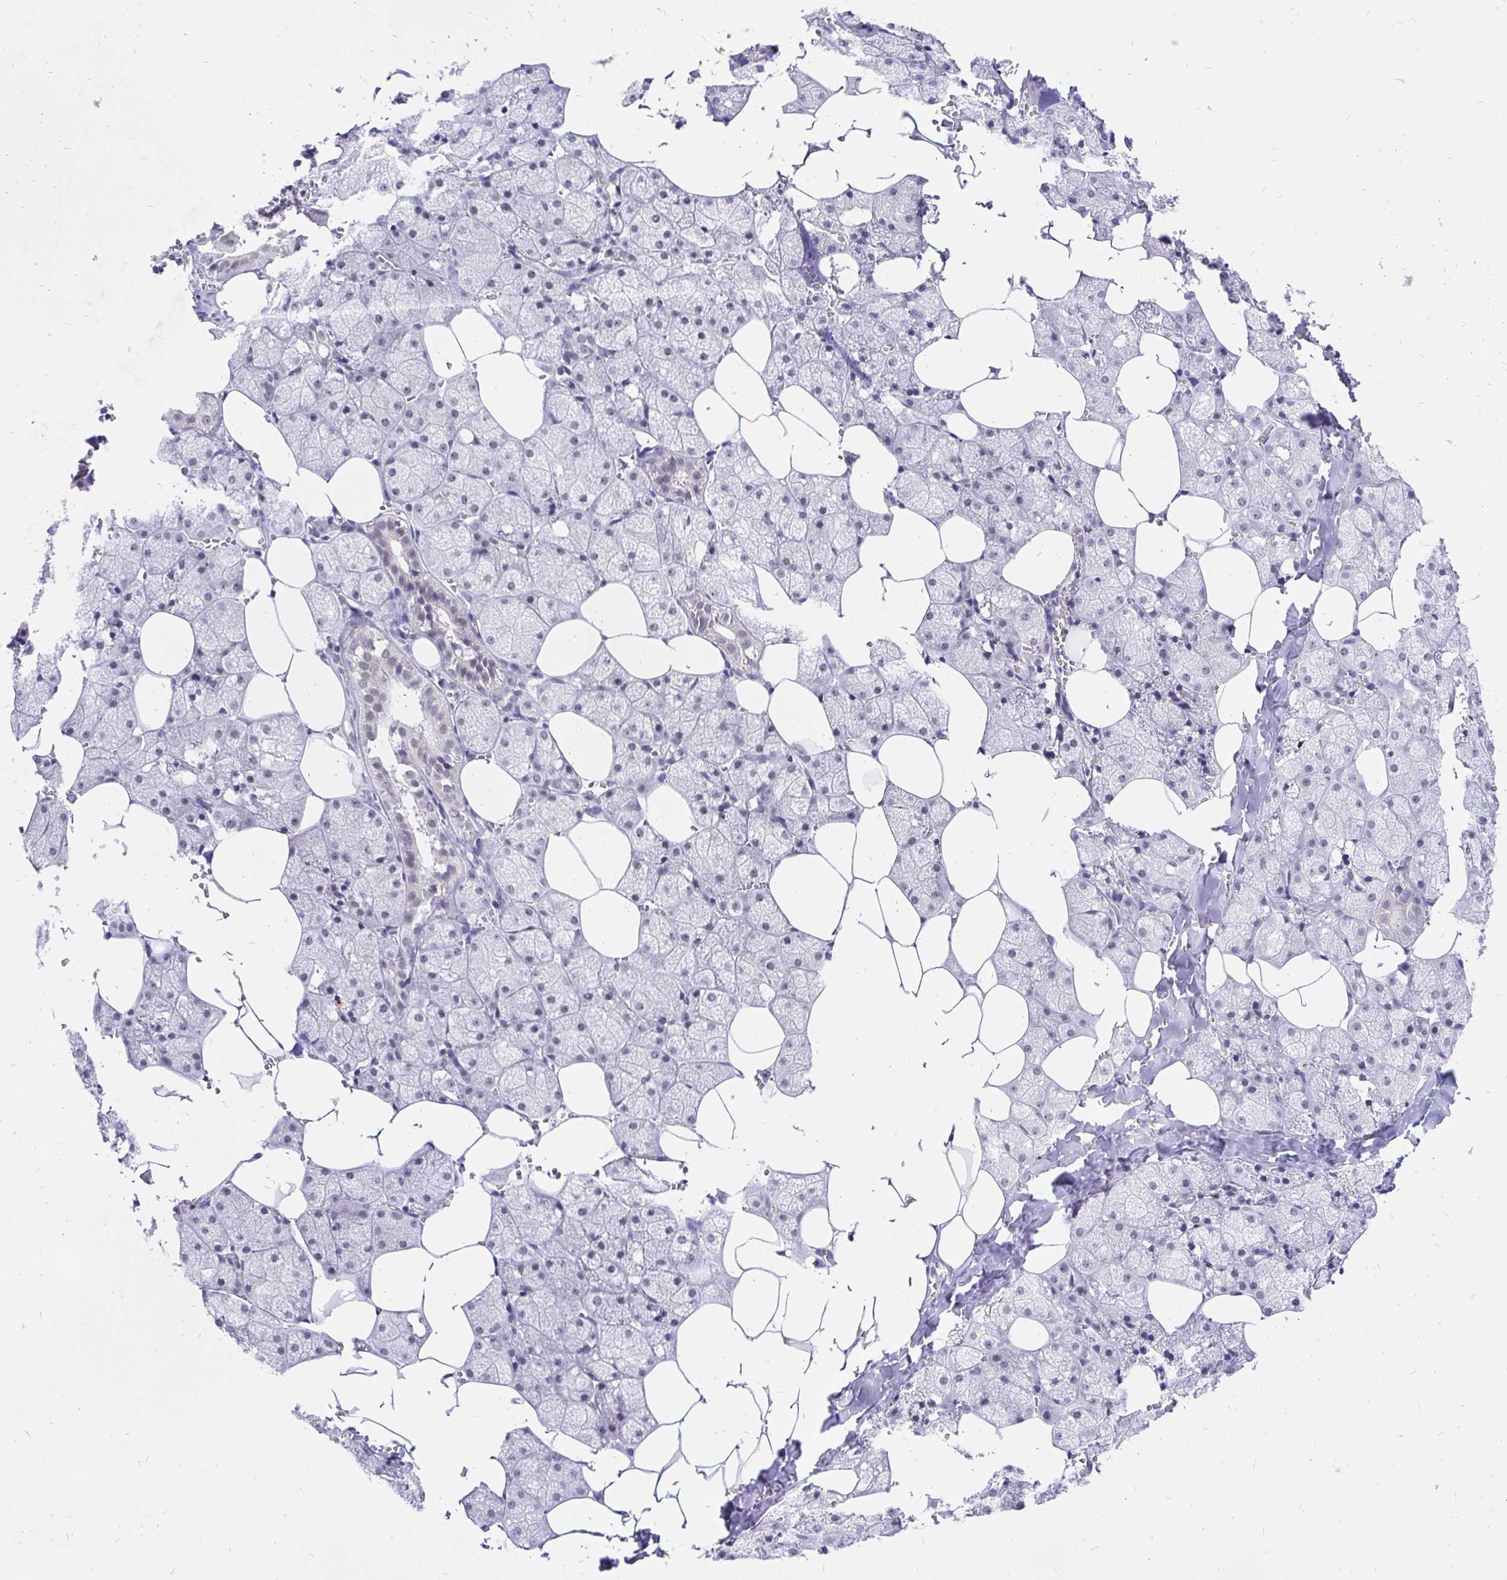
{"staining": {"intensity": "weak", "quantity": ">75%", "location": "nuclear"}, "tissue": "salivary gland", "cell_type": "Glandular cells", "image_type": "normal", "snomed": [{"axis": "morphology", "description": "Normal tissue, NOS"}, {"axis": "topography", "description": "Salivary gland"}, {"axis": "topography", "description": "Peripheral nerve tissue"}], "caption": "IHC staining of benign salivary gland, which displays low levels of weak nuclear positivity in about >75% of glandular cells indicating weak nuclear protein staining. The staining was performed using DAB (brown) for protein detection and nuclei were counterstained in hematoxylin (blue).", "gene": "ZNF860", "patient": {"sex": "male", "age": 38}}